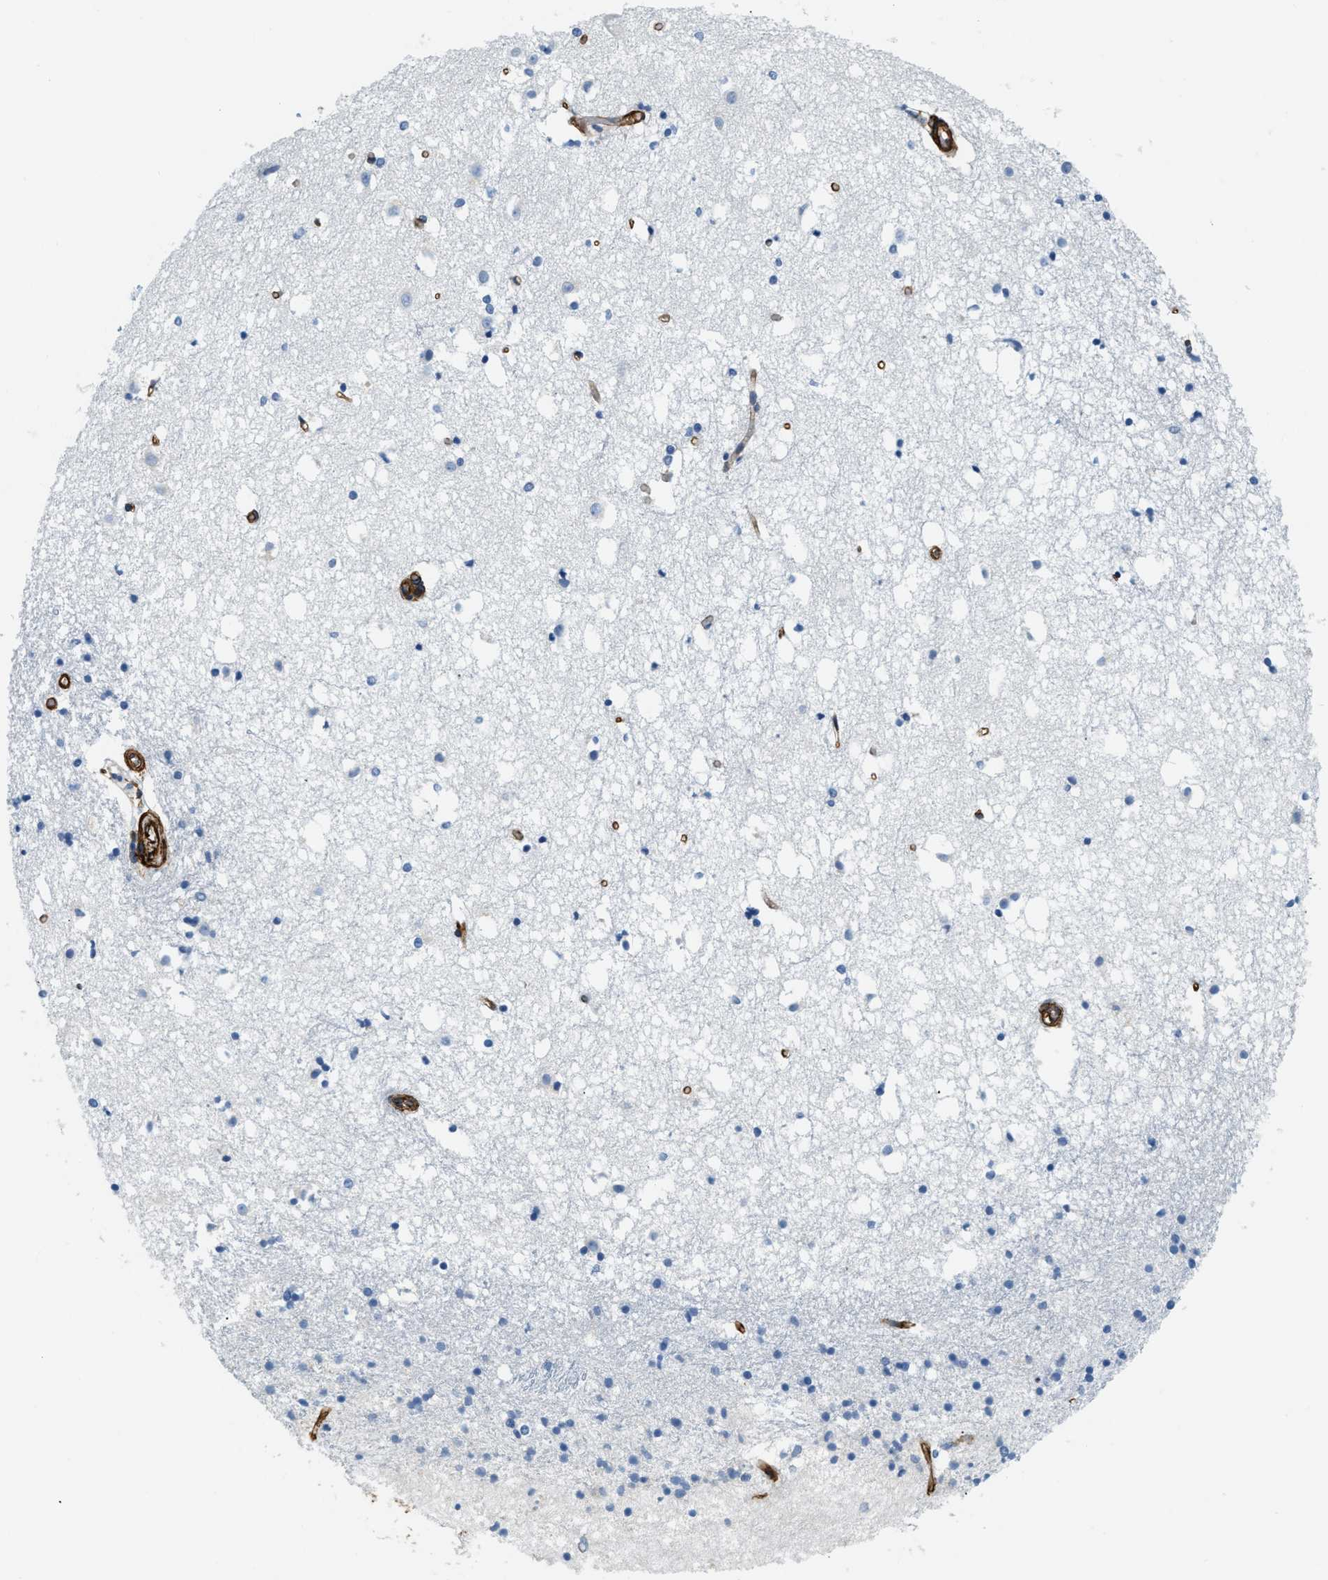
{"staining": {"intensity": "negative", "quantity": "none", "location": "none"}, "tissue": "caudate", "cell_type": "Glial cells", "image_type": "normal", "snomed": [{"axis": "morphology", "description": "Normal tissue, NOS"}, {"axis": "topography", "description": "Lateral ventricle wall"}], "caption": "Immunohistochemistry (IHC) image of normal caudate stained for a protein (brown), which displays no expression in glial cells.", "gene": "TMEM43", "patient": {"sex": "male", "age": 45}}